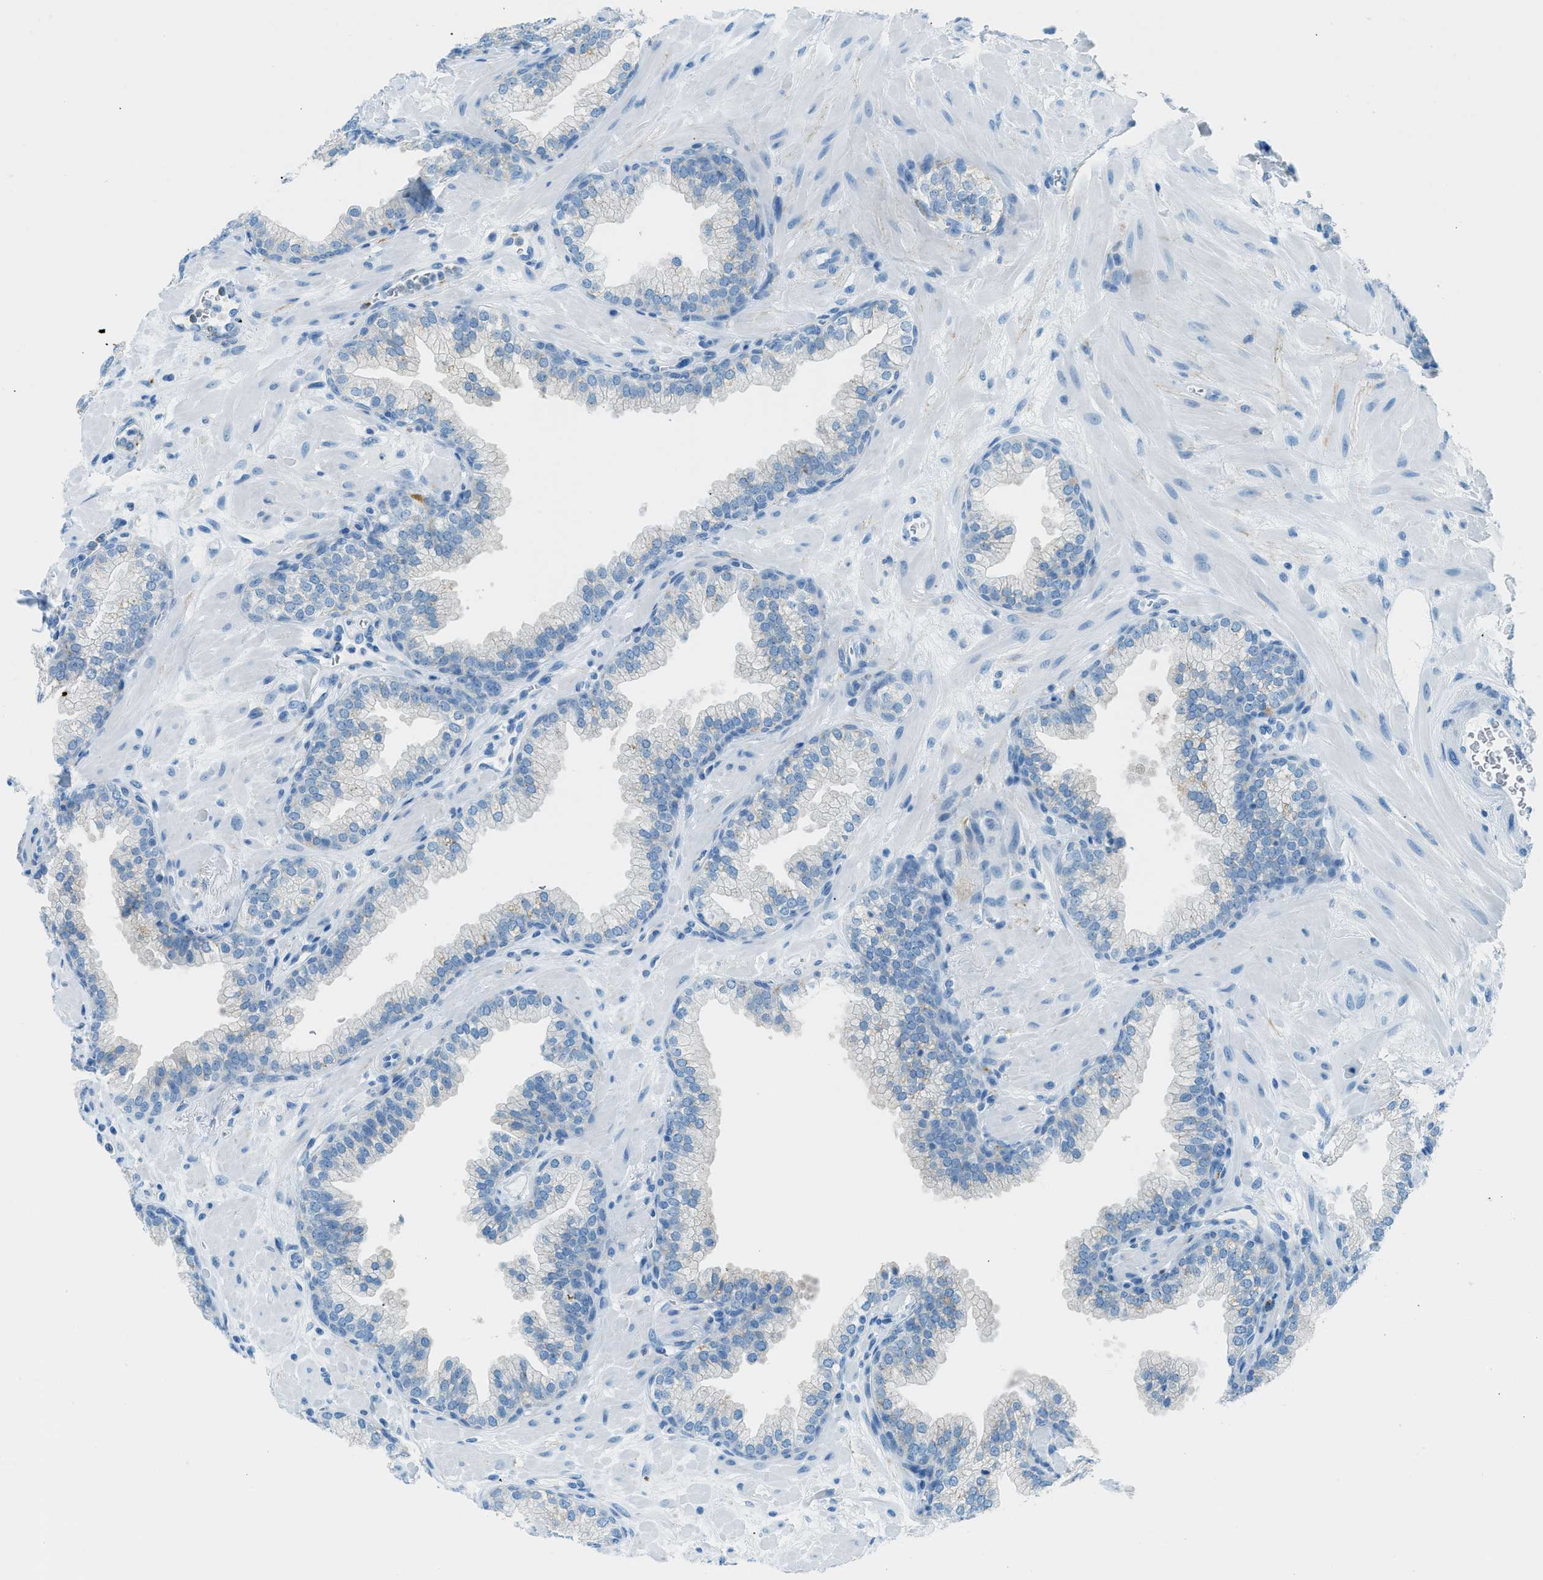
{"staining": {"intensity": "weak", "quantity": "<25%", "location": "cytoplasmic/membranous"}, "tissue": "prostate", "cell_type": "Glandular cells", "image_type": "normal", "snomed": [{"axis": "morphology", "description": "Normal tissue, NOS"}, {"axis": "morphology", "description": "Urothelial carcinoma, Low grade"}, {"axis": "topography", "description": "Urinary bladder"}, {"axis": "topography", "description": "Prostate"}], "caption": "DAB immunohistochemical staining of unremarkable prostate reveals no significant staining in glandular cells. The staining was performed using DAB to visualize the protein expression in brown, while the nuclei were stained in blue with hematoxylin (Magnification: 20x).", "gene": "C21orf62", "patient": {"sex": "male", "age": 60}}